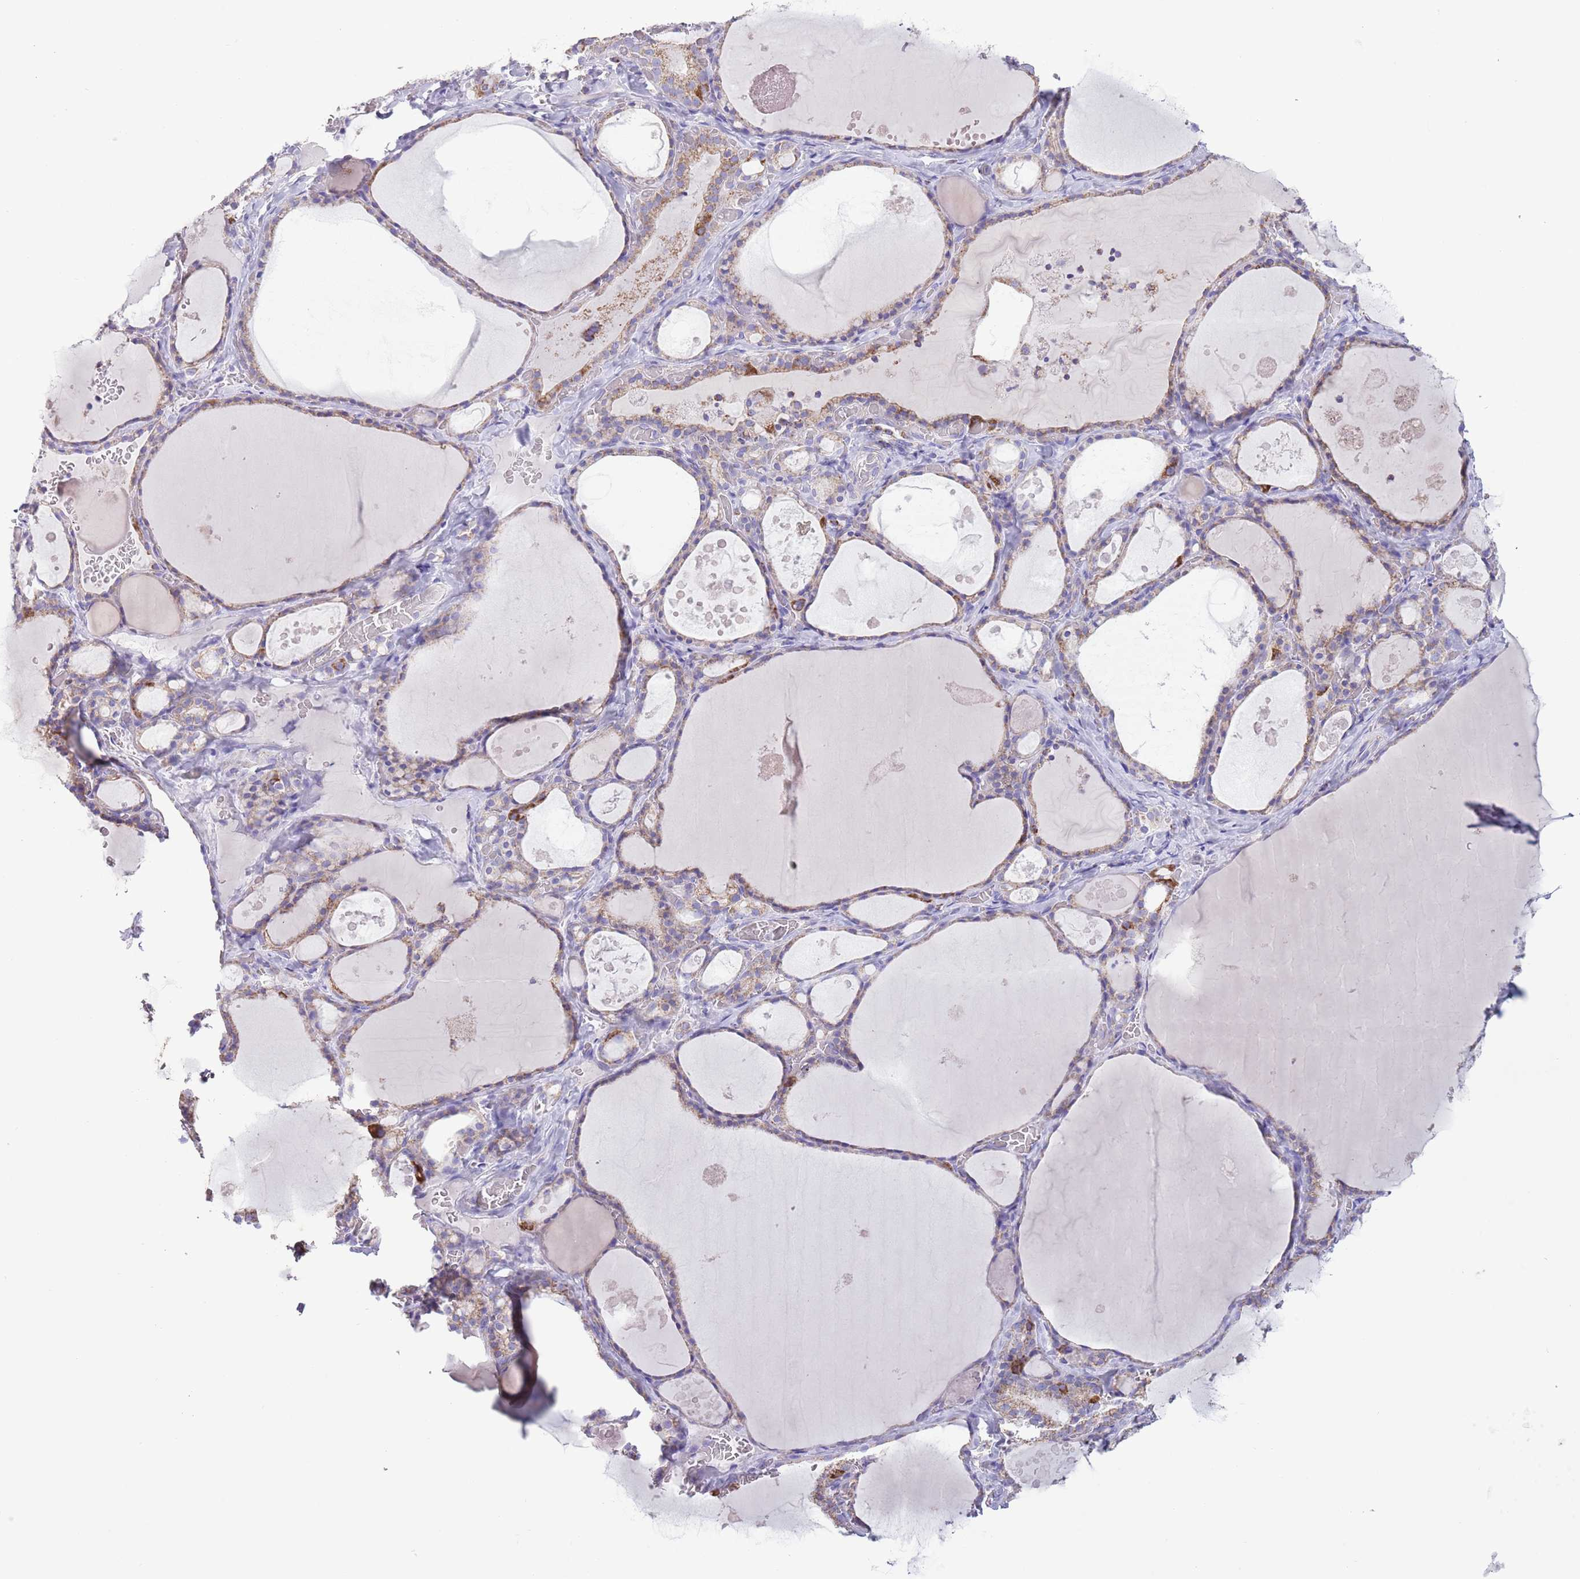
{"staining": {"intensity": "moderate", "quantity": "25%-75%", "location": "cytoplasmic/membranous"}, "tissue": "thyroid gland", "cell_type": "Glandular cells", "image_type": "normal", "snomed": [{"axis": "morphology", "description": "Normal tissue, NOS"}, {"axis": "topography", "description": "Thyroid gland"}], "caption": "Glandular cells exhibit medium levels of moderate cytoplasmic/membranous expression in approximately 25%-75% of cells in unremarkable thyroid gland.", "gene": "ATP6V1B1", "patient": {"sex": "male", "age": 56}}